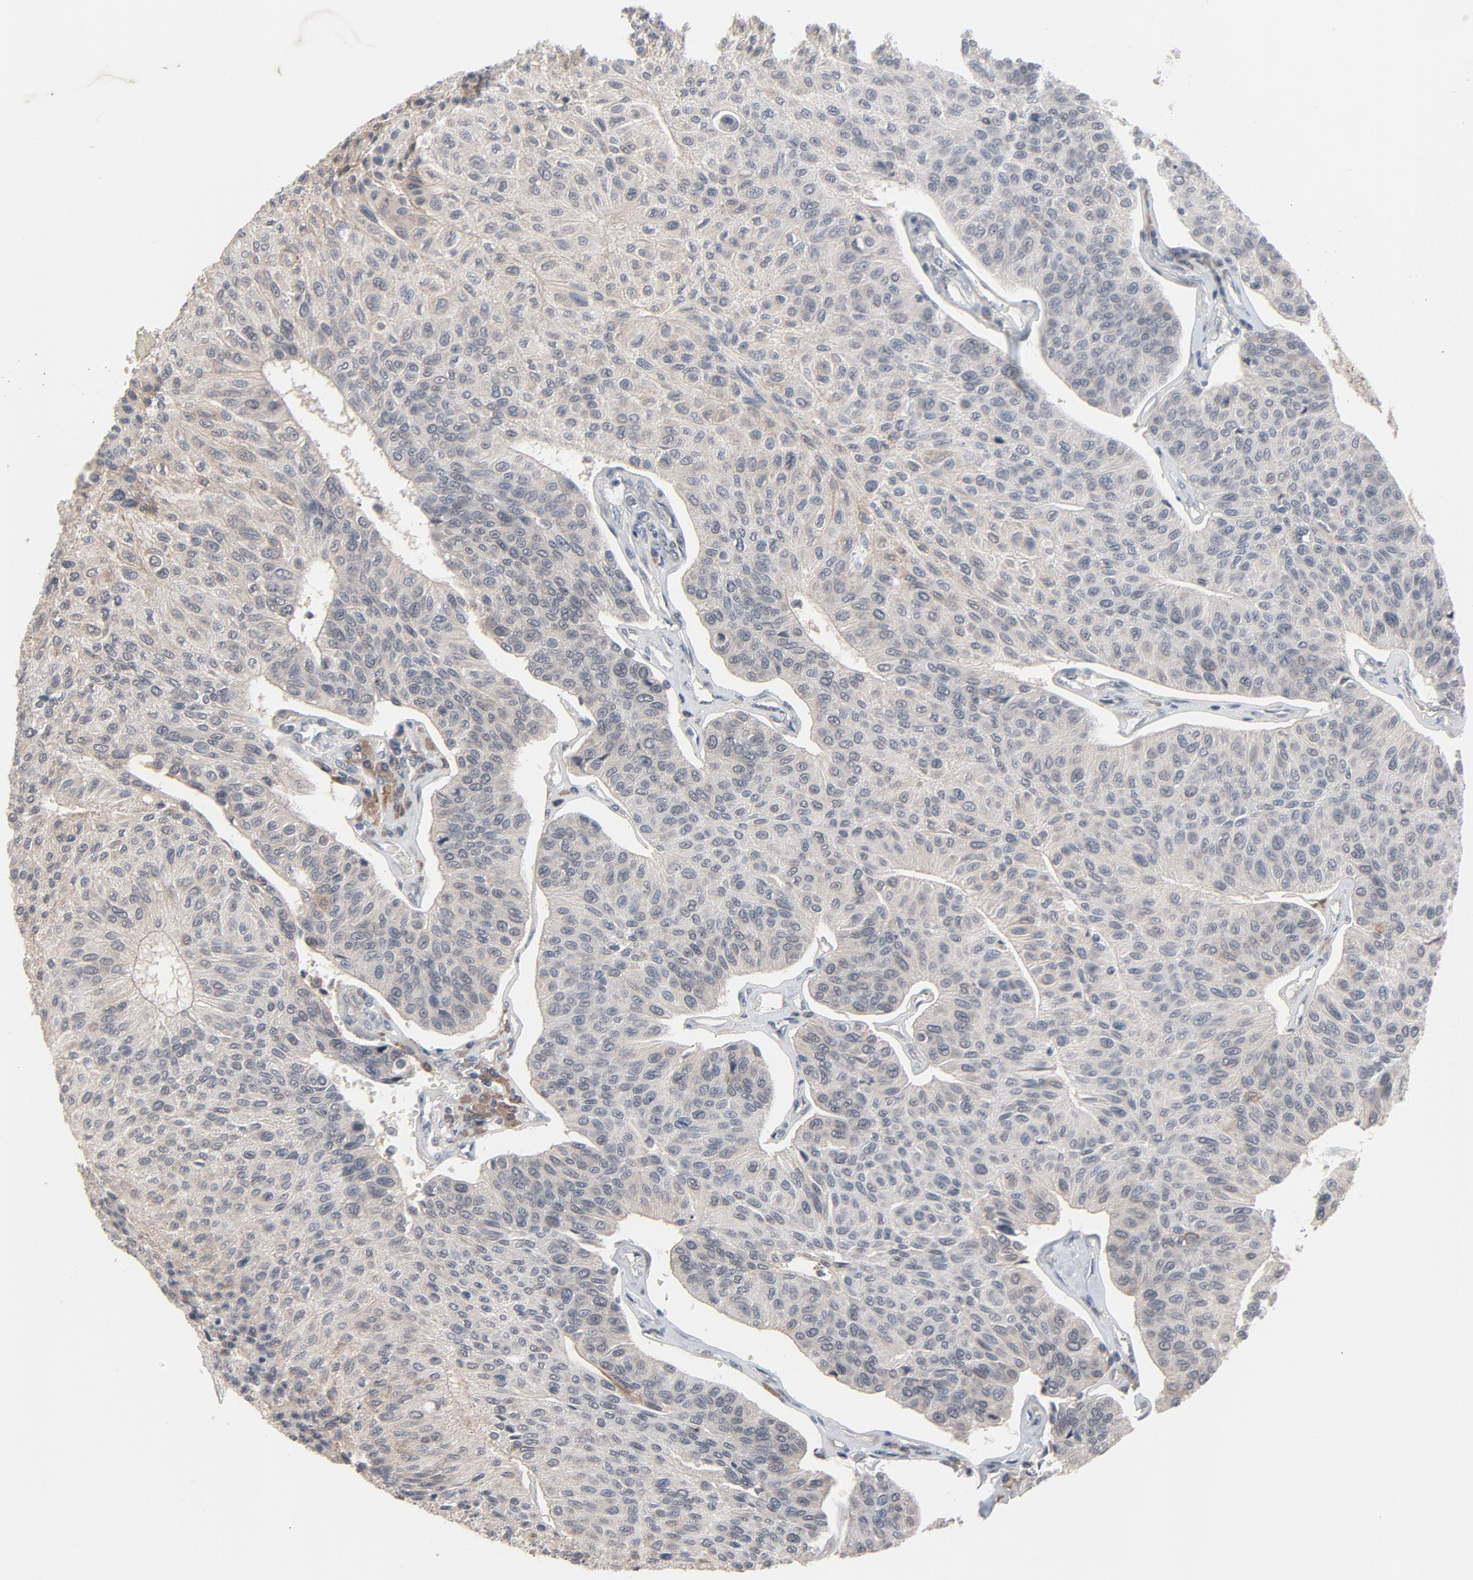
{"staining": {"intensity": "negative", "quantity": "none", "location": "none"}, "tissue": "urothelial cancer", "cell_type": "Tumor cells", "image_type": "cancer", "snomed": [{"axis": "morphology", "description": "Urothelial carcinoma, High grade"}, {"axis": "topography", "description": "Urinary bladder"}], "caption": "Urothelial carcinoma (high-grade) stained for a protein using immunohistochemistry shows no expression tumor cells.", "gene": "MT3", "patient": {"sex": "male", "age": 66}}